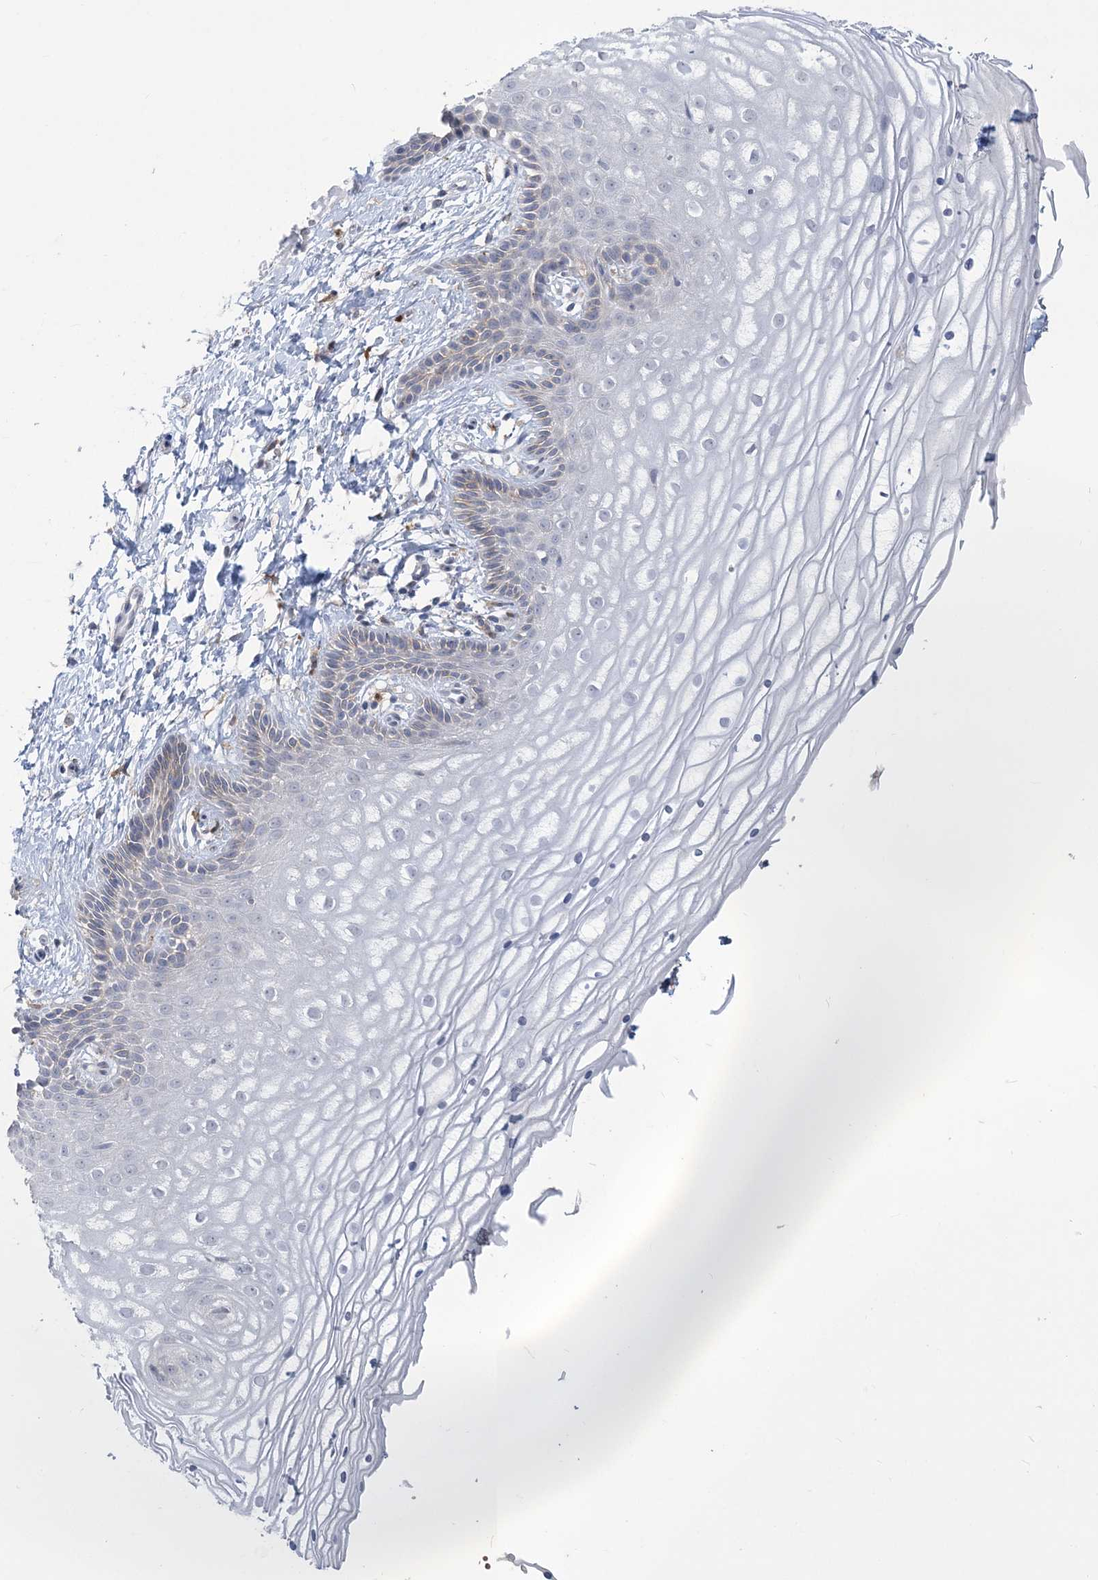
{"staining": {"intensity": "negative", "quantity": "none", "location": "none"}, "tissue": "vagina", "cell_type": "Squamous epithelial cells", "image_type": "normal", "snomed": [{"axis": "morphology", "description": "Normal tissue, NOS"}, {"axis": "topography", "description": "Vagina"}, {"axis": "topography", "description": "Cervix"}], "caption": "The photomicrograph reveals no staining of squamous epithelial cells in normal vagina.", "gene": "TSPEAR", "patient": {"sex": "female", "age": 40}}